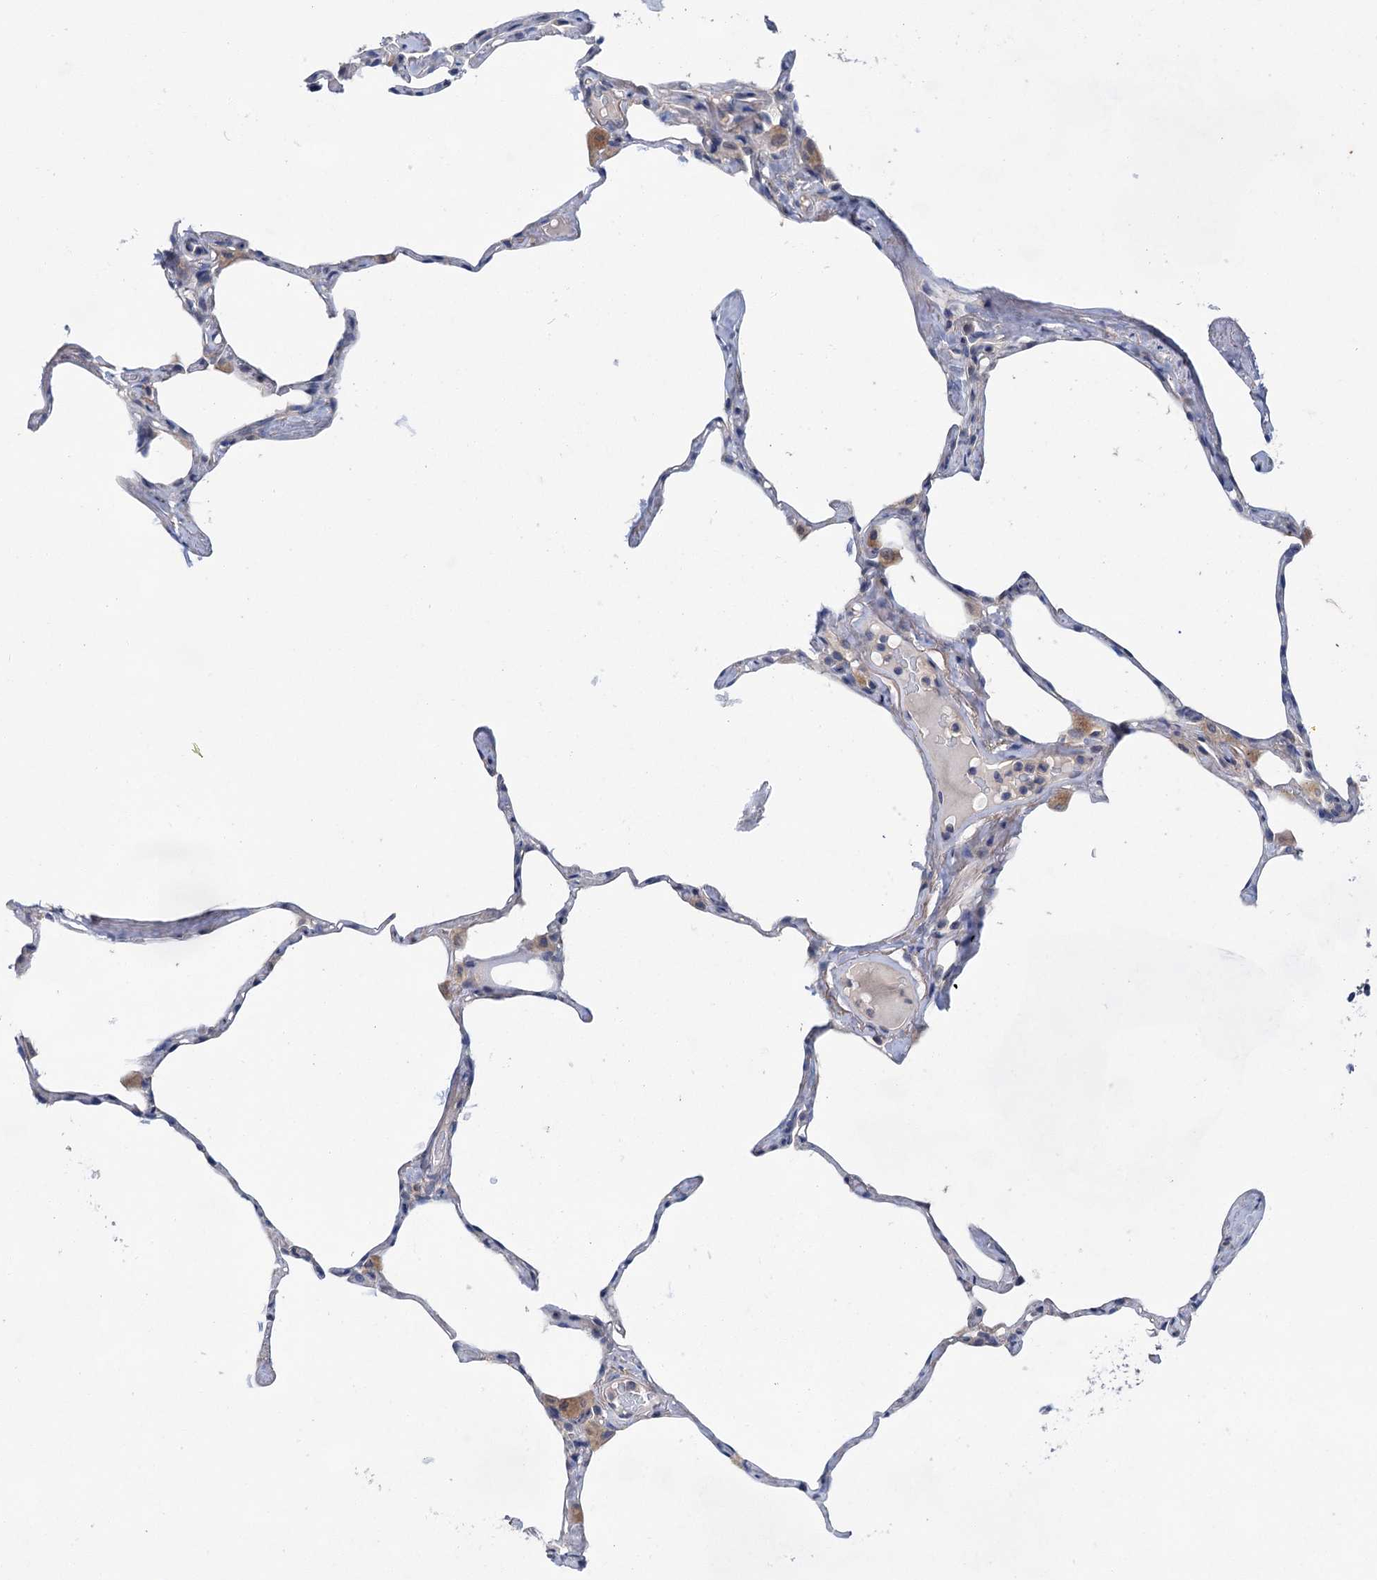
{"staining": {"intensity": "negative", "quantity": "none", "location": "none"}, "tissue": "lung", "cell_type": "Alveolar cells", "image_type": "normal", "snomed": [{"axis": "morphology", "description": "Normal tissue, NOS"}, {"axis": "topography", "description": "Lung"}], "caption": "Immunohistochemistry (IHC) histopathology image of unremarkable human lung stained for a protein (brown), which exhibits no positivity in alveolar cells. (DAB (3,3'-diaminobenzidine) immunohistochemistry (IHC) visualized using brightfield microscopy, high magnification).", "gene": "MORN3", "patient": {"sex": "male", "age": 65}}